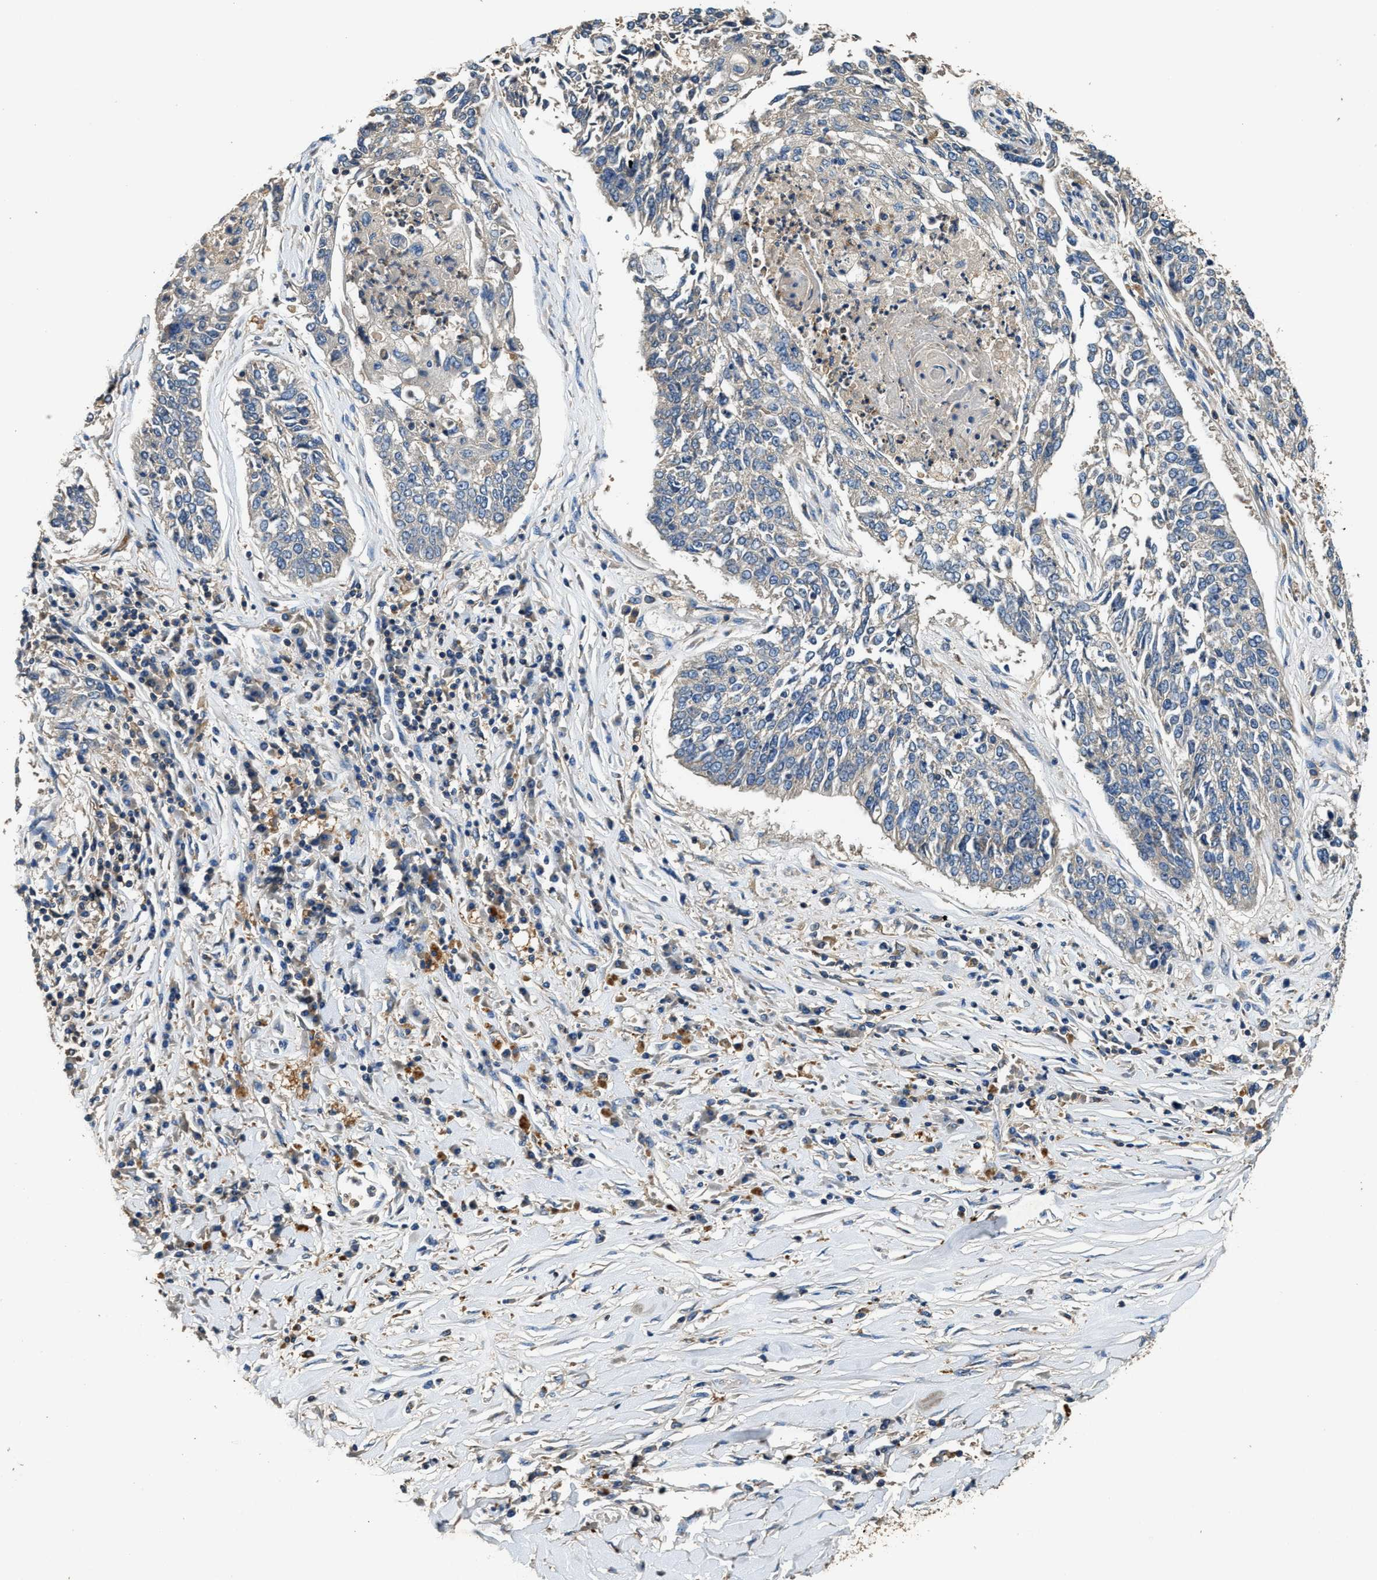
{"staining": {"intensity": "weak", "quantity": "<25%", "location": "cytoplasmic/membranous"}, "tissue": "lung cancer", "cell_type": "Tumor cells", "image_type": "cancer", "snomed": [{"axis": "morphology", "description": "Normal tissue, NOS"}, {"axis": "morphology", "description": "Squamous cell carcinoma, NOS"}, {"axis": "topography", "description": "Cartilage tissue"}, {"axis": "topography", "description": "Bronchus"}, {"axis": "topography", "description": "Lung"}], "caption": "The immunohistochemistry (IHC) photomicrograph has no significant expression in tumor cells of lung cancer (squamous cell carcinoma) tissue.", "gene": "BLOC1S1", "patient": {"sex": "female", "age": 49}}